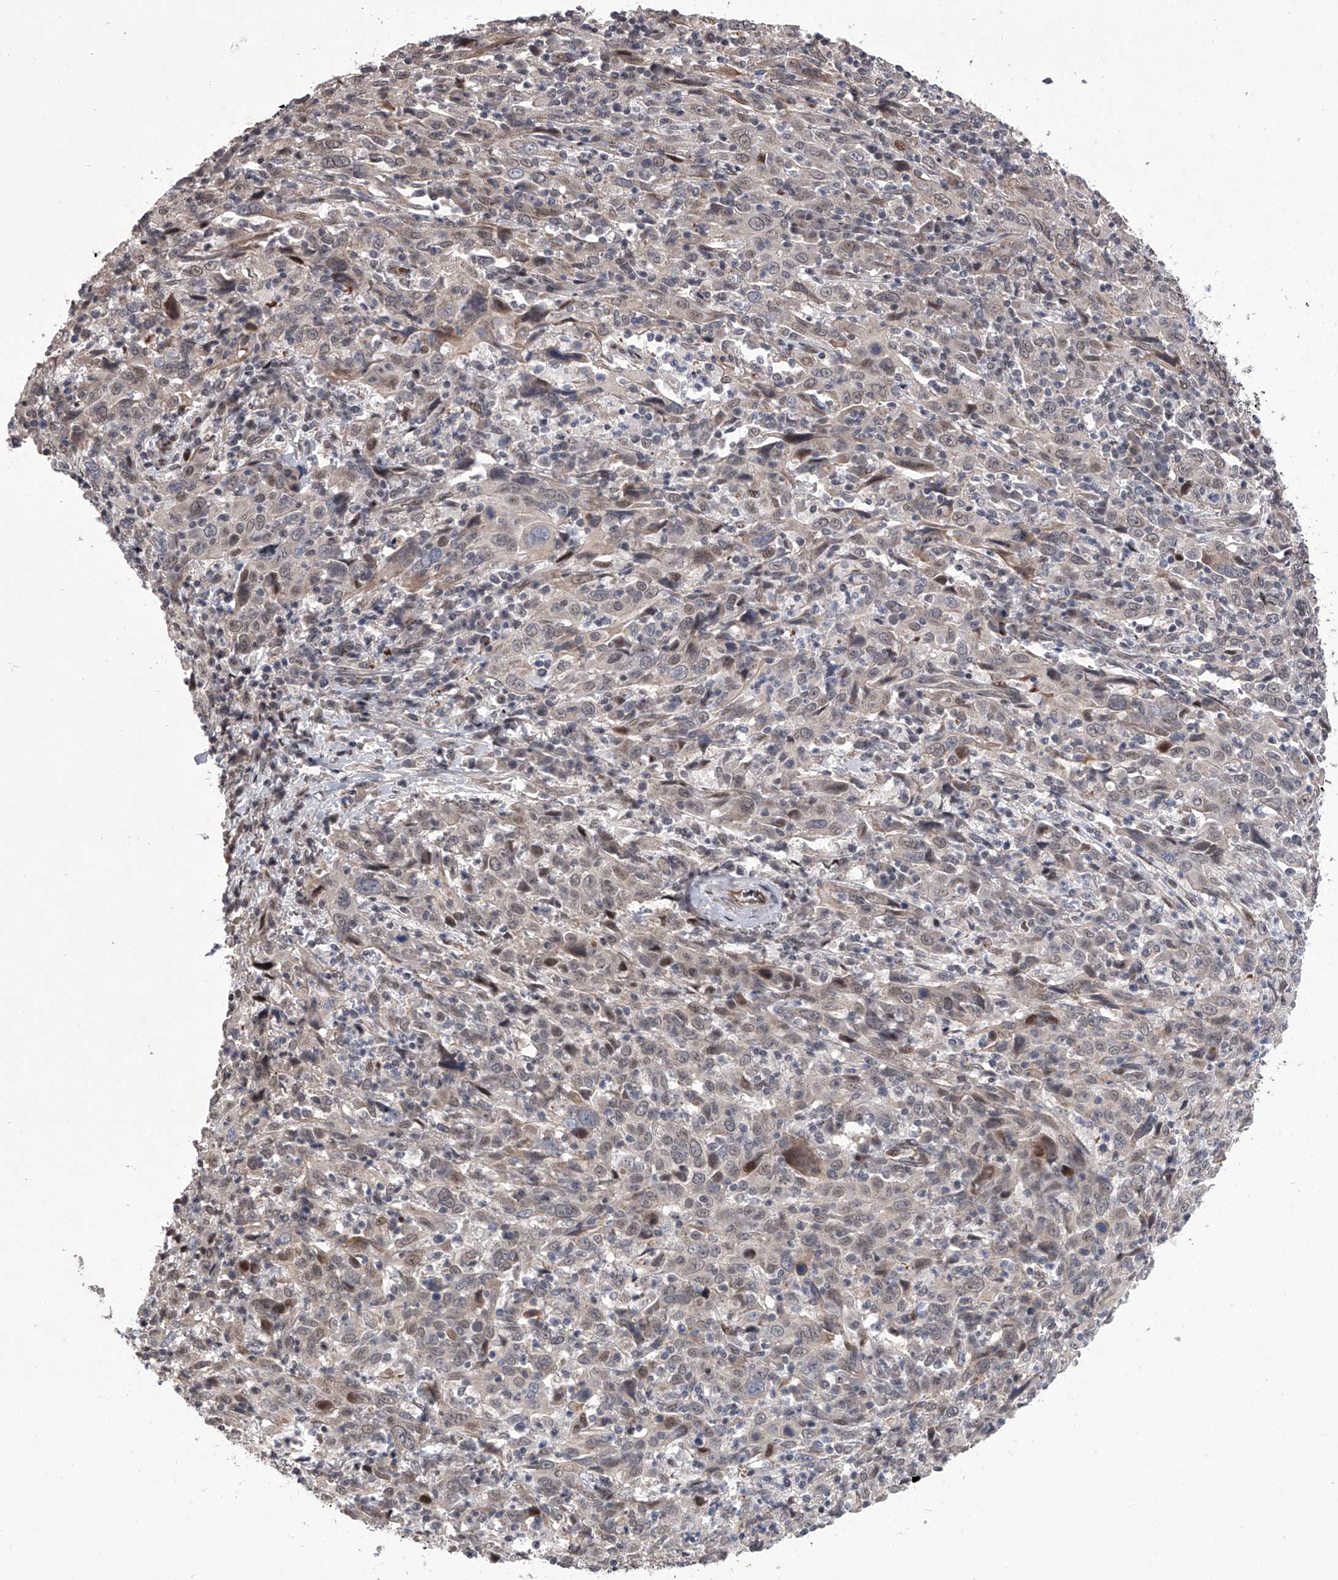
{"staining": {"intensity": "weak", "quantity": "<25%", "location": "nuclear"}, "tissue": "cervical cancer", "cell_type": "Tumor cells", "image_type": "cancer", "snomed": [{"axis": "morphology", "description": "Squamous cell carcinoma, NOS"}, {"axis": "topography", "description": "Cervix"}], "caption": "Micrograph shows no protein expression in tumor cells of cervical cancer tissue.", "gene": "ZNF426", "patient": {"sex": "female", "age": 46}}